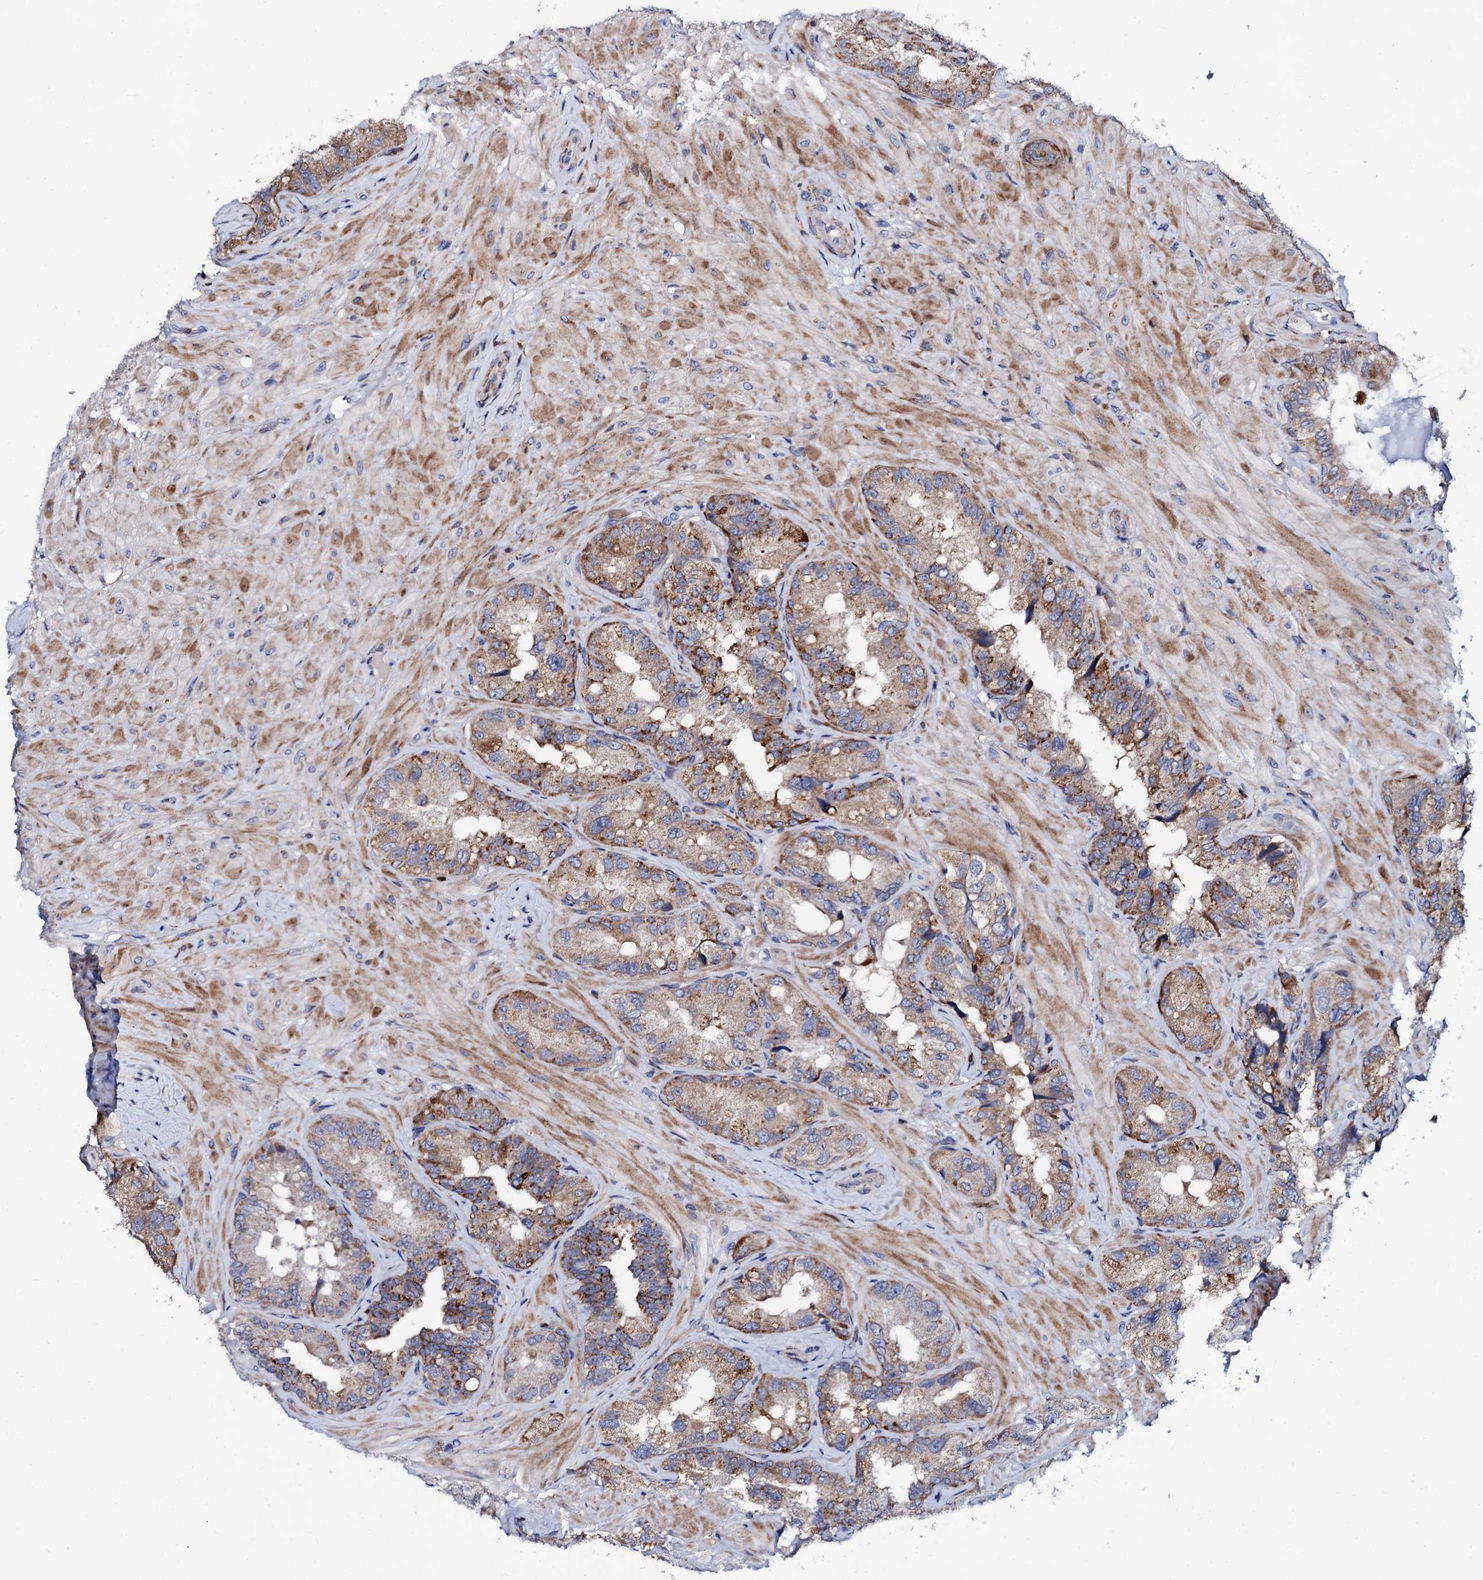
{"staining": {"intensity": "moderate", "quantity": ">75%", "location": "cytoplasmic/membranous"}, "tissue": "seminal vesicle", "cell_type": "Glandular cells", "image_type": "normal", "snomed": [{"axis": "morphology", "description": "Normal tissue, NOS"}, {"axis": "topography", "description": "Seminal veicle"}, {"axis": "topography", "description": "Peripheral nerve tissue"}], "caption": "Immunohistochemistry of unremarkable seminal vesicle exhibits medium levels of moderate cytoplasmic/membranous positivity in approximately >75% of glandular cells.", "gene": "TCIRG1", "patient": {"sex": "male", "age": 67}}